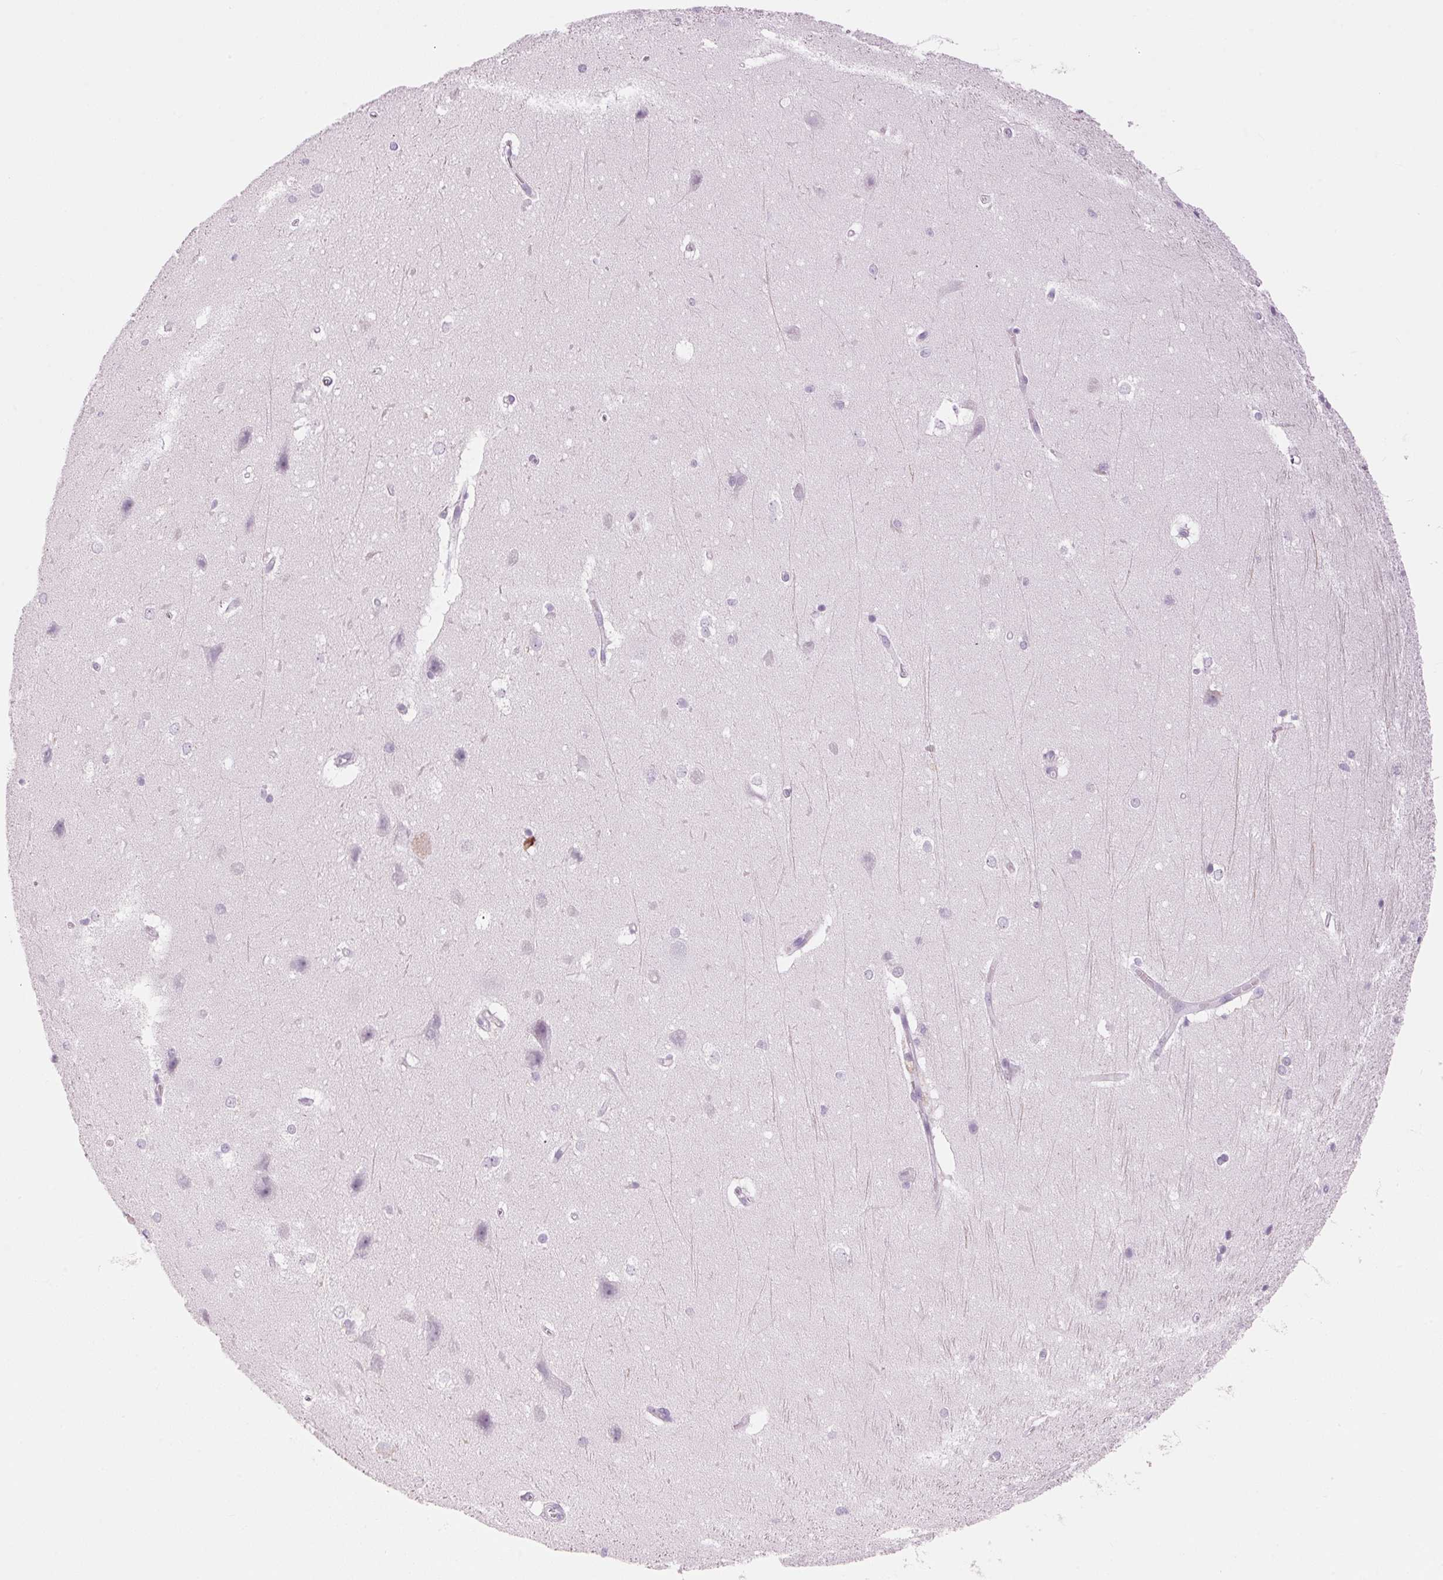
{"staining": {"intensity": "negative", "quantity": "none", "location": "none"}, "tissue": "hippocampus", "cell_type": "Glial cells", "image_type": "normal", "snomed": [{"axis": "morphology", "description": "Normal tissue, NOS"}, {"axis": "topography", "description": "Cerebral cortex"}, {"axis": "topography", "description": "Hippocampus"}], "caption": "The photomicrograph shows no significant staining in glial cells of hippocampus. The staining is performed using DAB (3,3'-diaminobenzidine) brown chromogen with nuclei counter-stained in using hematoxylin.", "gene": "KLK7", "patient": {"sex": "female", "age": 19}}